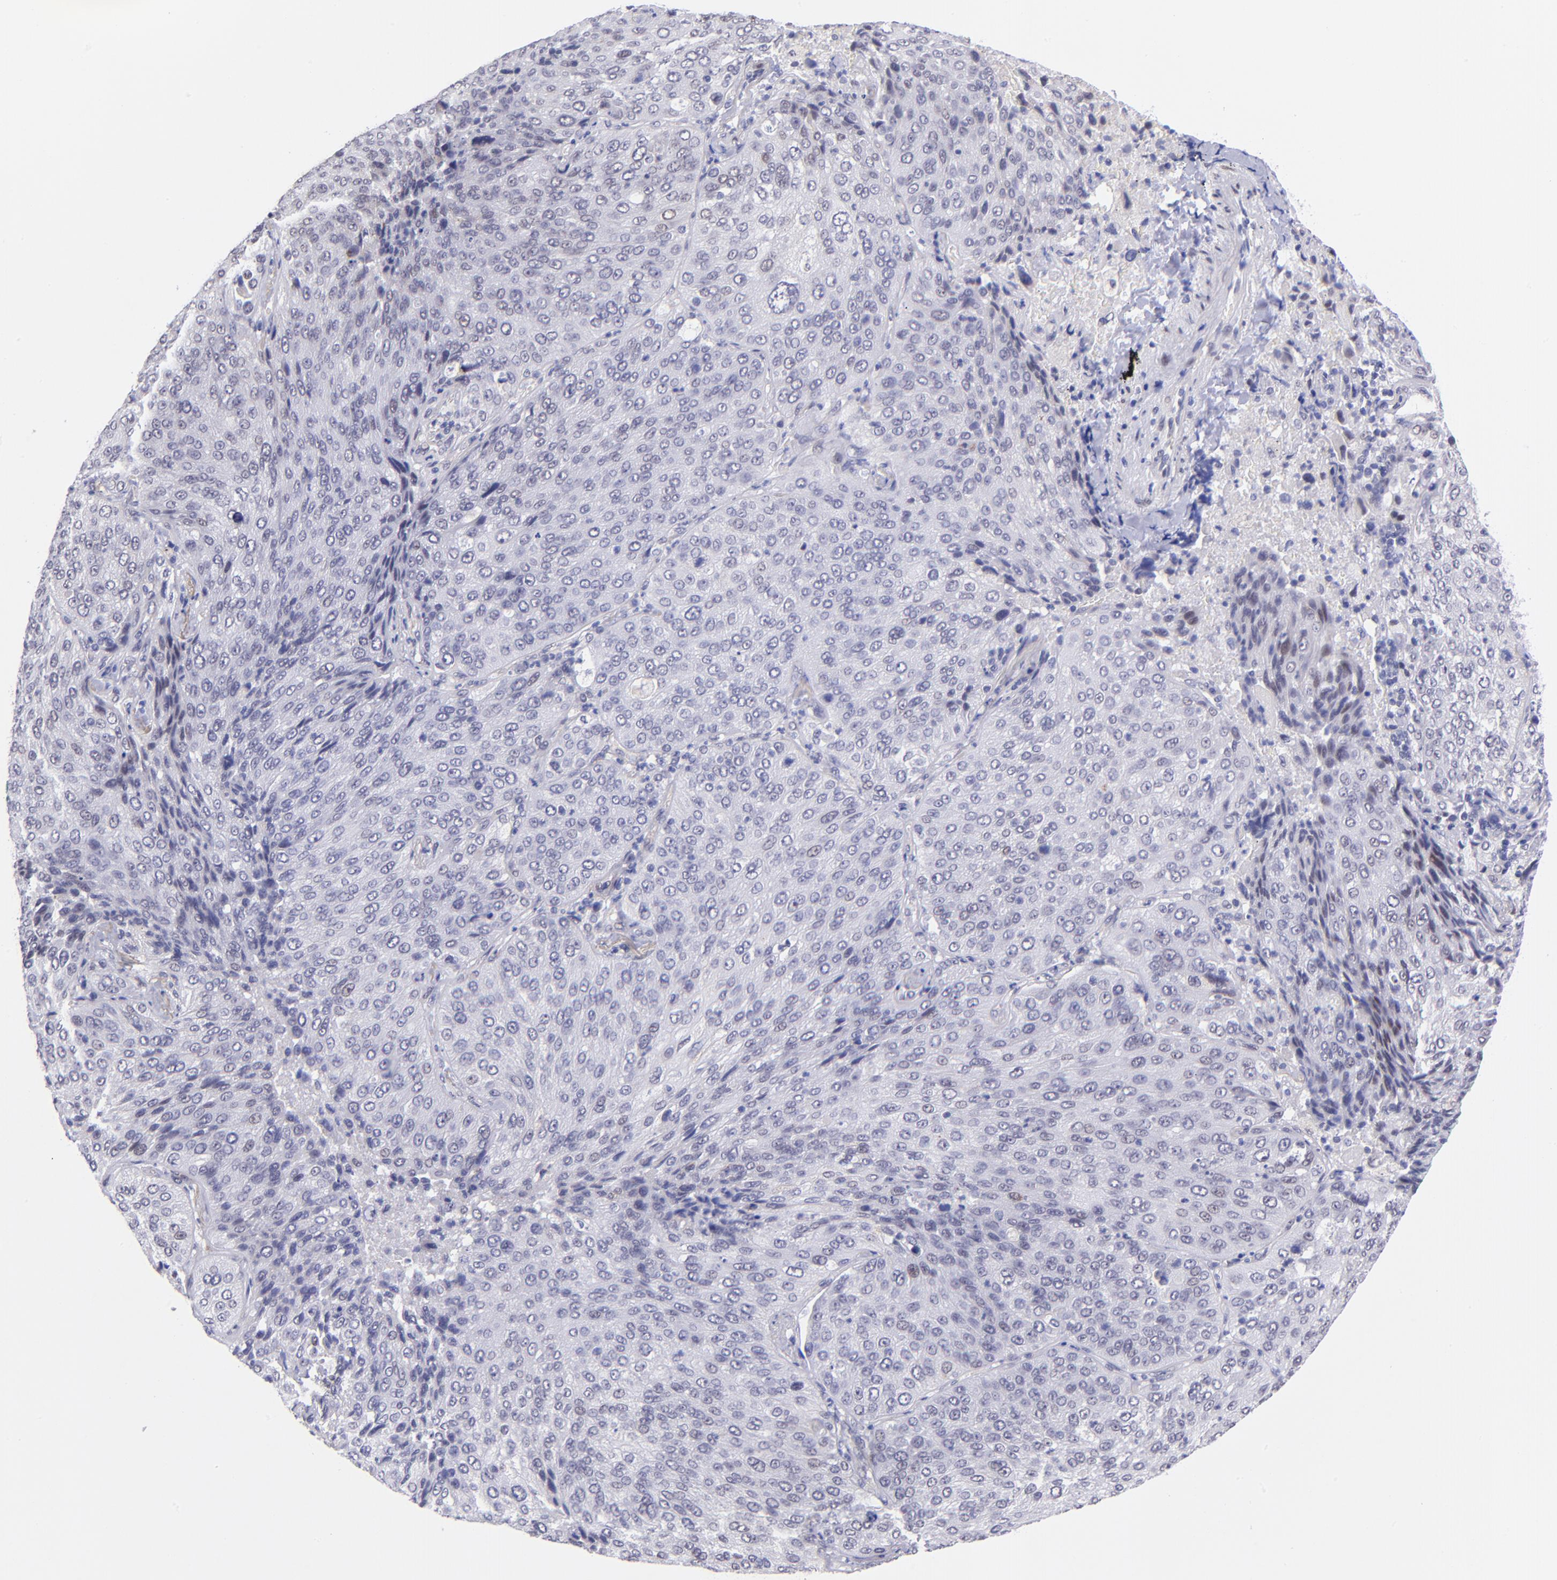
{"staining": {"intensity": "negative", "quantity": "none", "location": "none"}, "tissue": "lung cancer", "cell_type": "Tumor cells", "image_type": "cancer", "snomed": [{"axis": "morphology", "description": "Squamous cell carcinoma, NOS"}, {"axis": "topography", "description": "Lung"}], "caption": "The histopathology image displays no staining of tumor cells in lung squamous cell carcinoma.", "gene": "SOX6", "patient": {"sex": "male", "age": 54}}